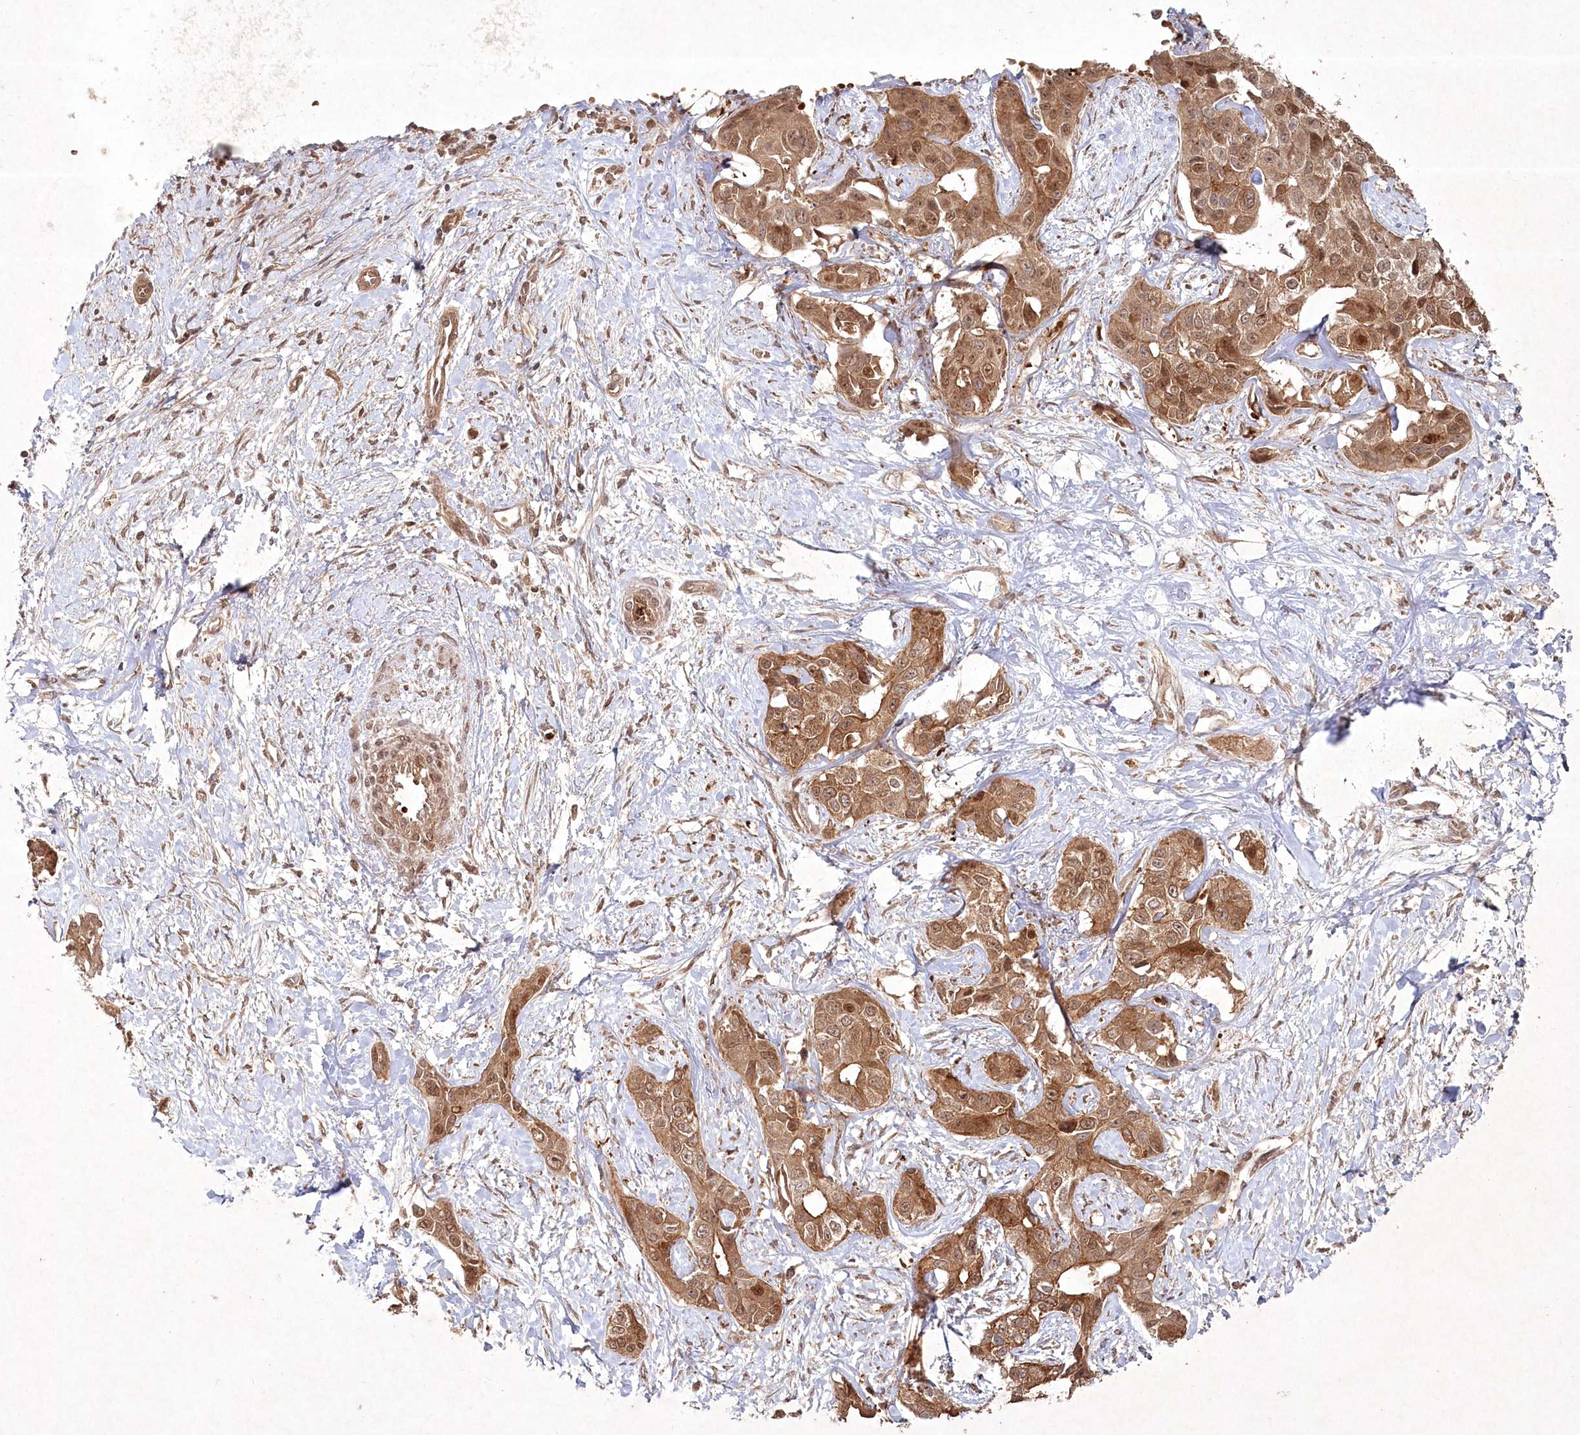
{"staining": {"intensity": "moderate", "quantity": ">75%", "location": "cytoplasmic/membranous,nuclear"}, "tissue": "liver cancer", "cell_type": "Tumor cells", "image_type": "cancer", "snomed": [{"axis": "morphology", "description": "Cholangiocarcinoma"}, {"axis": "topography", "description": "Liver"}], "caption": "Tumor cells display moderate cytoplasmic/membranous and nuclear staining in approximately >75% of cells in liver cancer. (DAB IHC, brown staining for protein, blue staining for nuclei).", "gene": "FBXL17", "patient": {"sex": "male", "age": 59}}